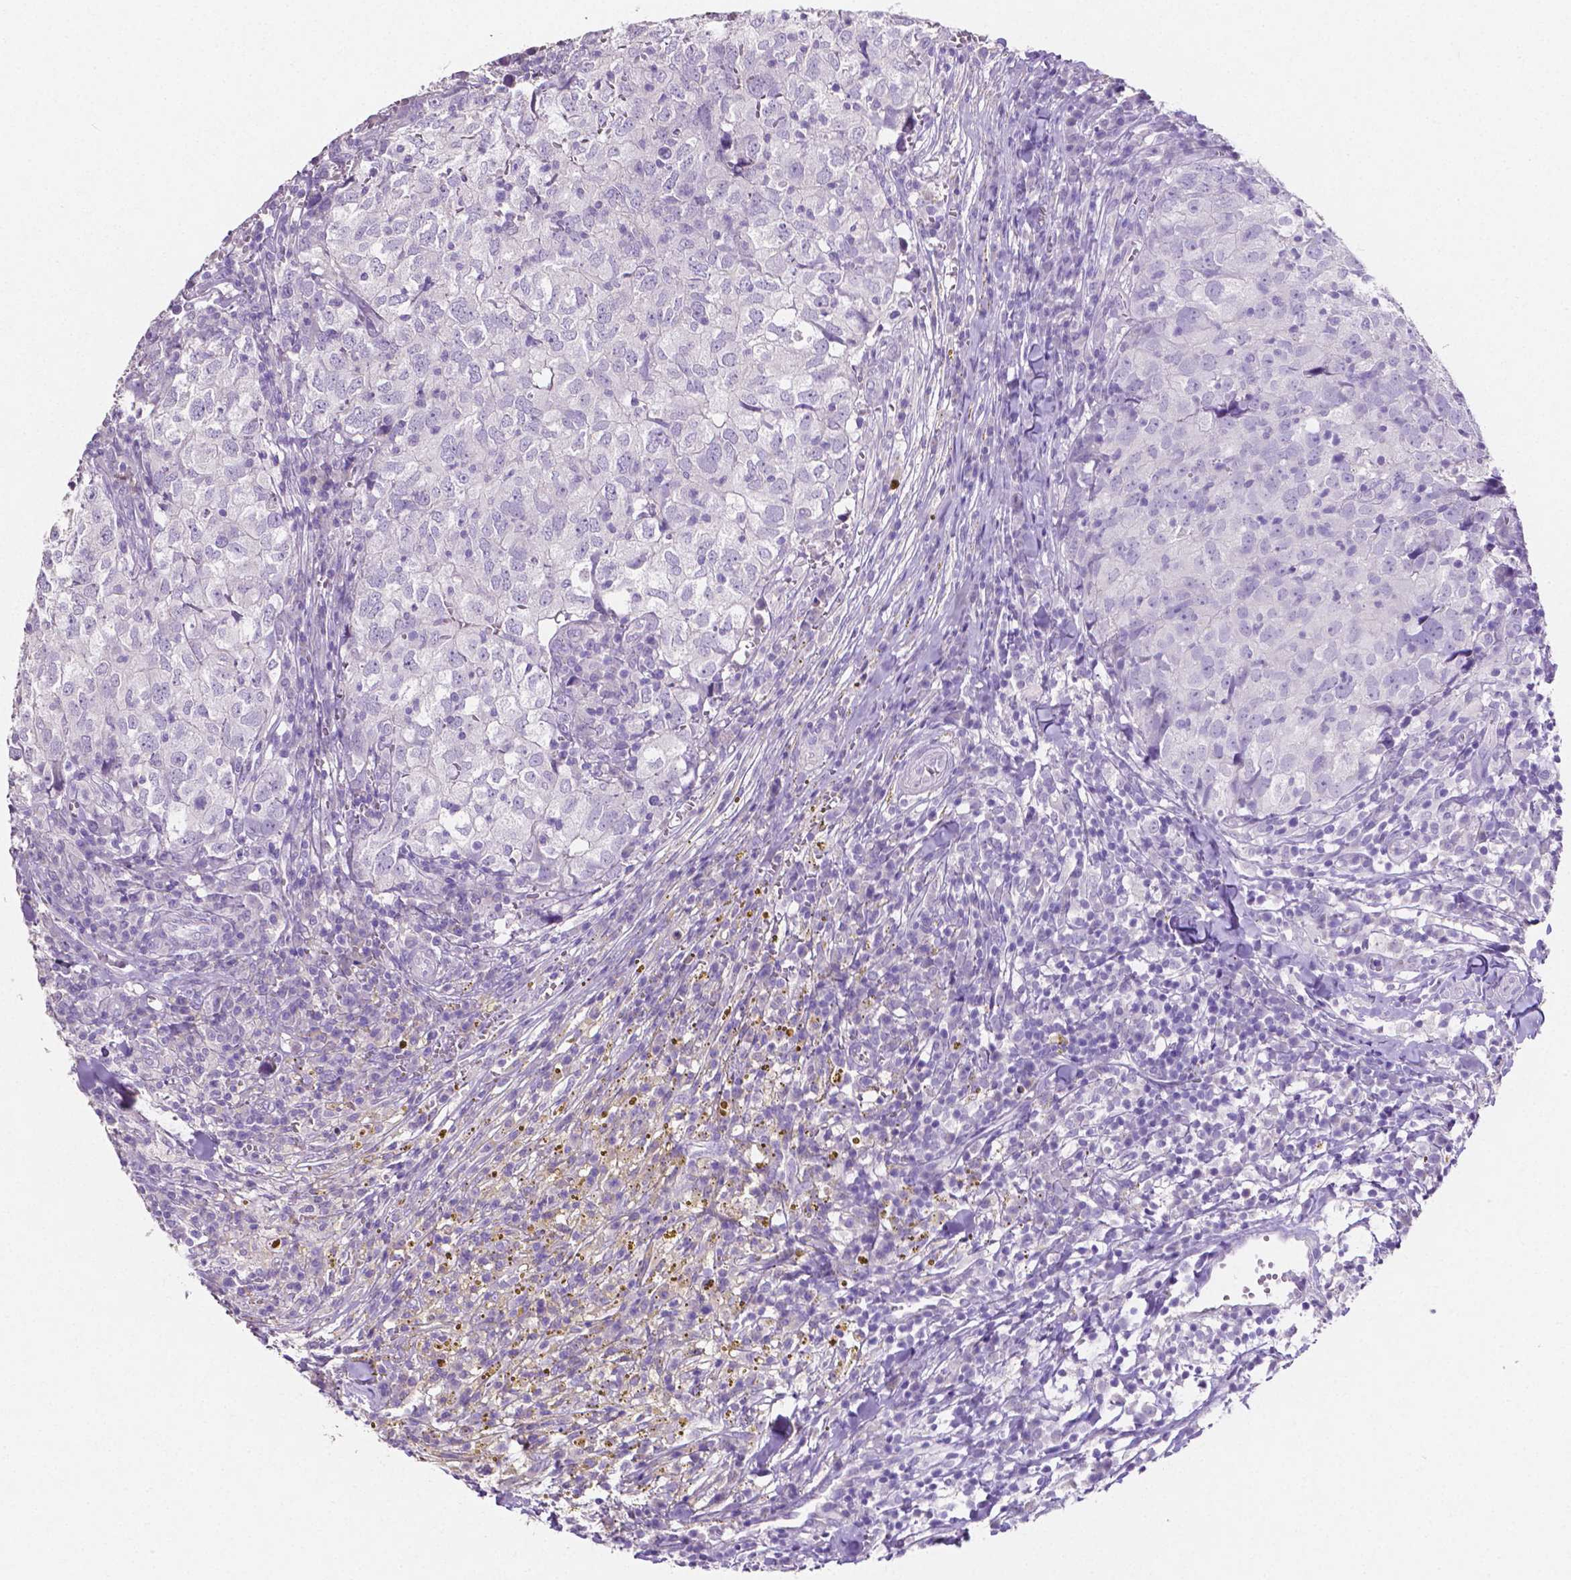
{"staining": {"intensity": "negative", "quantity": "none", "location": "none"}, "tissue": "breast cancer", "cell_type": "Tumor cells", "image_type": "cancer", "snomed": [{"axis": "morphology", "description": "Duct carcinoma"}, {"axis": "topography", "description": "Breast"}], "caption": "Photomicrograph shows no significant protein expression in tumor cells of breast intraductal carcinoma. Nuclei are stained in blue.", "gene": "SLC22A2", "patient": {"sex": "female", "age": 30}}